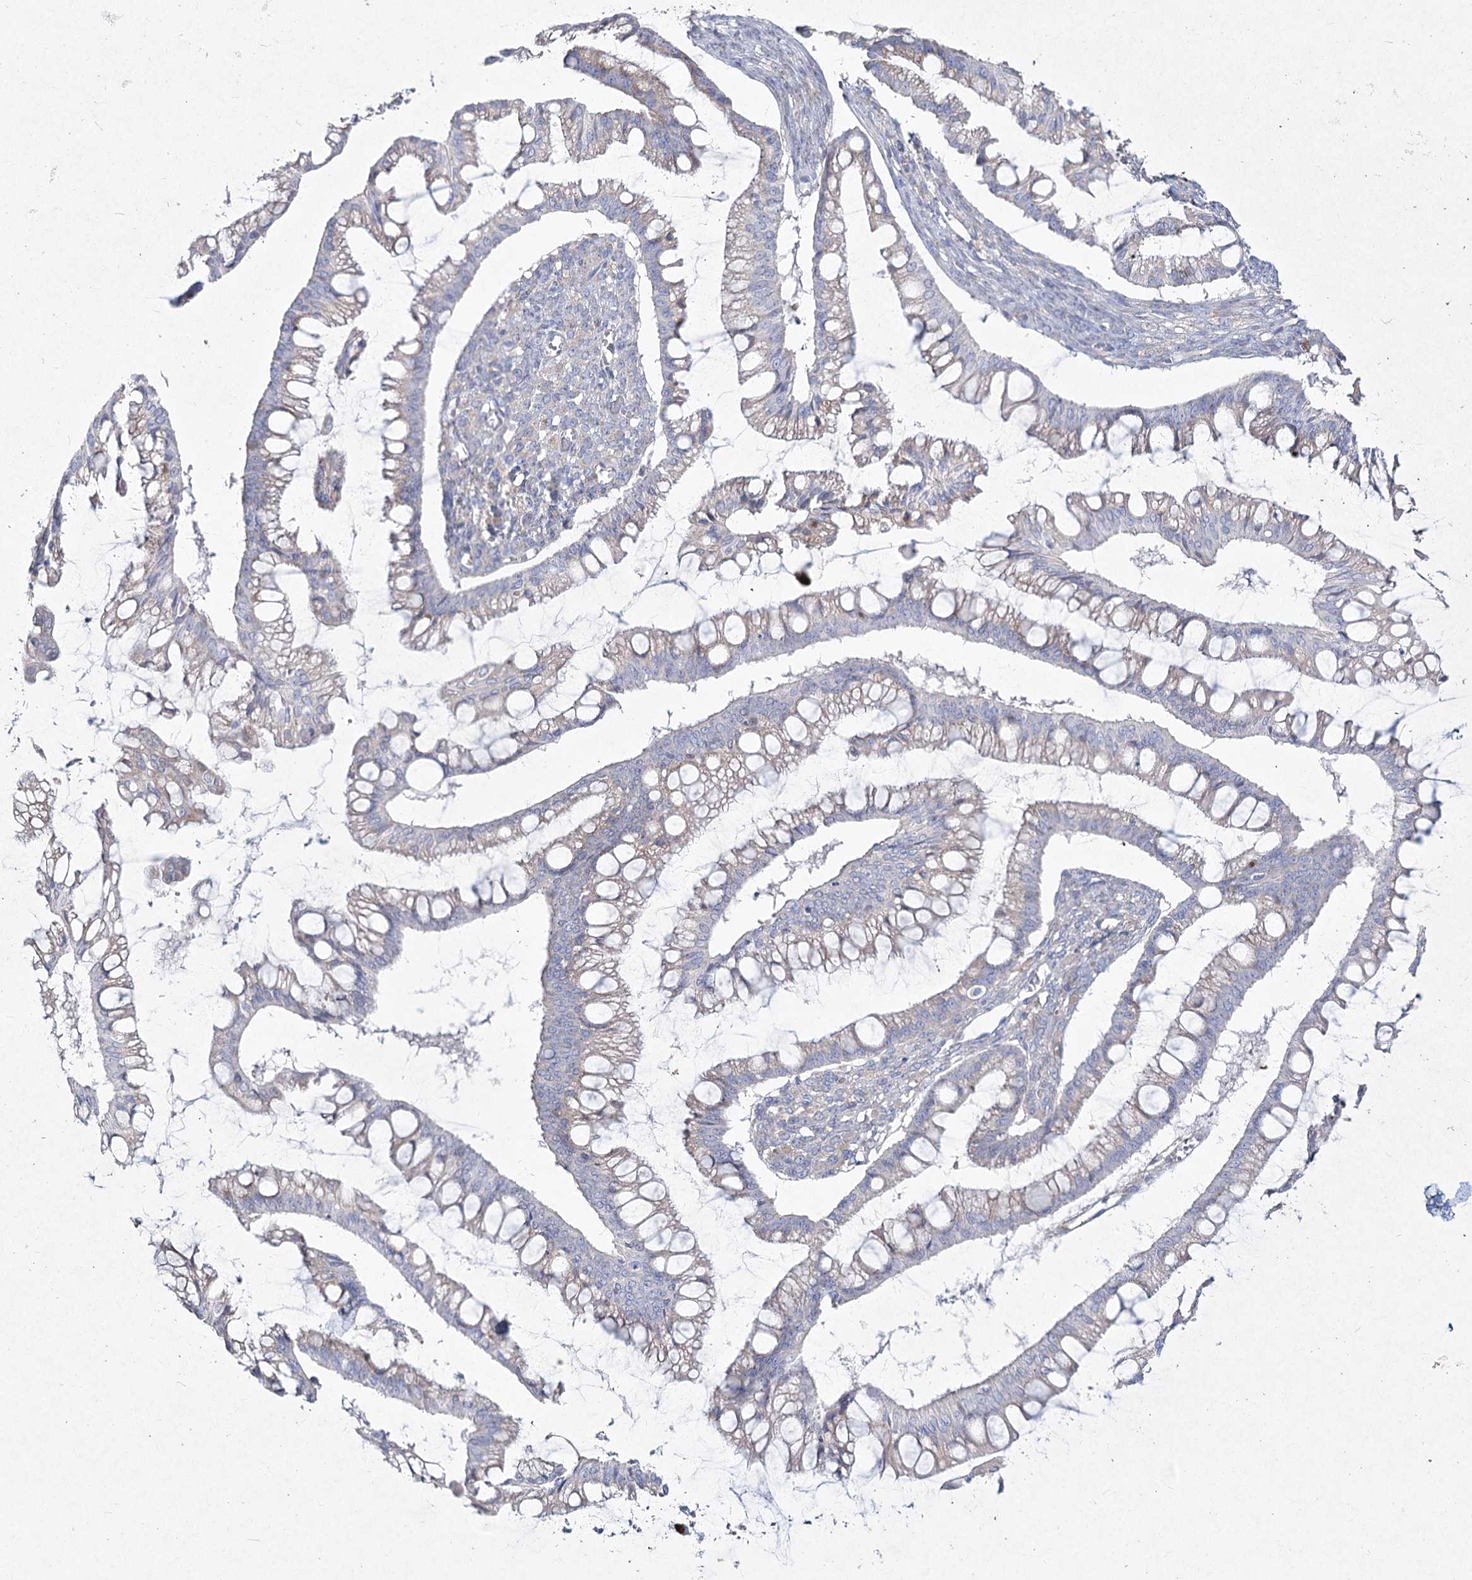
{"staining": {"intensity": "negative", "quantity": "none", "location": "none"}, "tissue": "ovarian cancer", "cell_type": "Tumor cells", "image_type": "cancer", "snomed": [{"axis": "morphology", "description": "Cystadenocarcinoma, mucinous, NOS"}, {"axis": "topography", "description": "Ovary"}], "caption": "Tumor cells show no significant protein expression in ovarian cancer. (DAB IHC, high magnification).", "gene": "NIPAL4", "patient": {"sex": "female", "age": 73}}